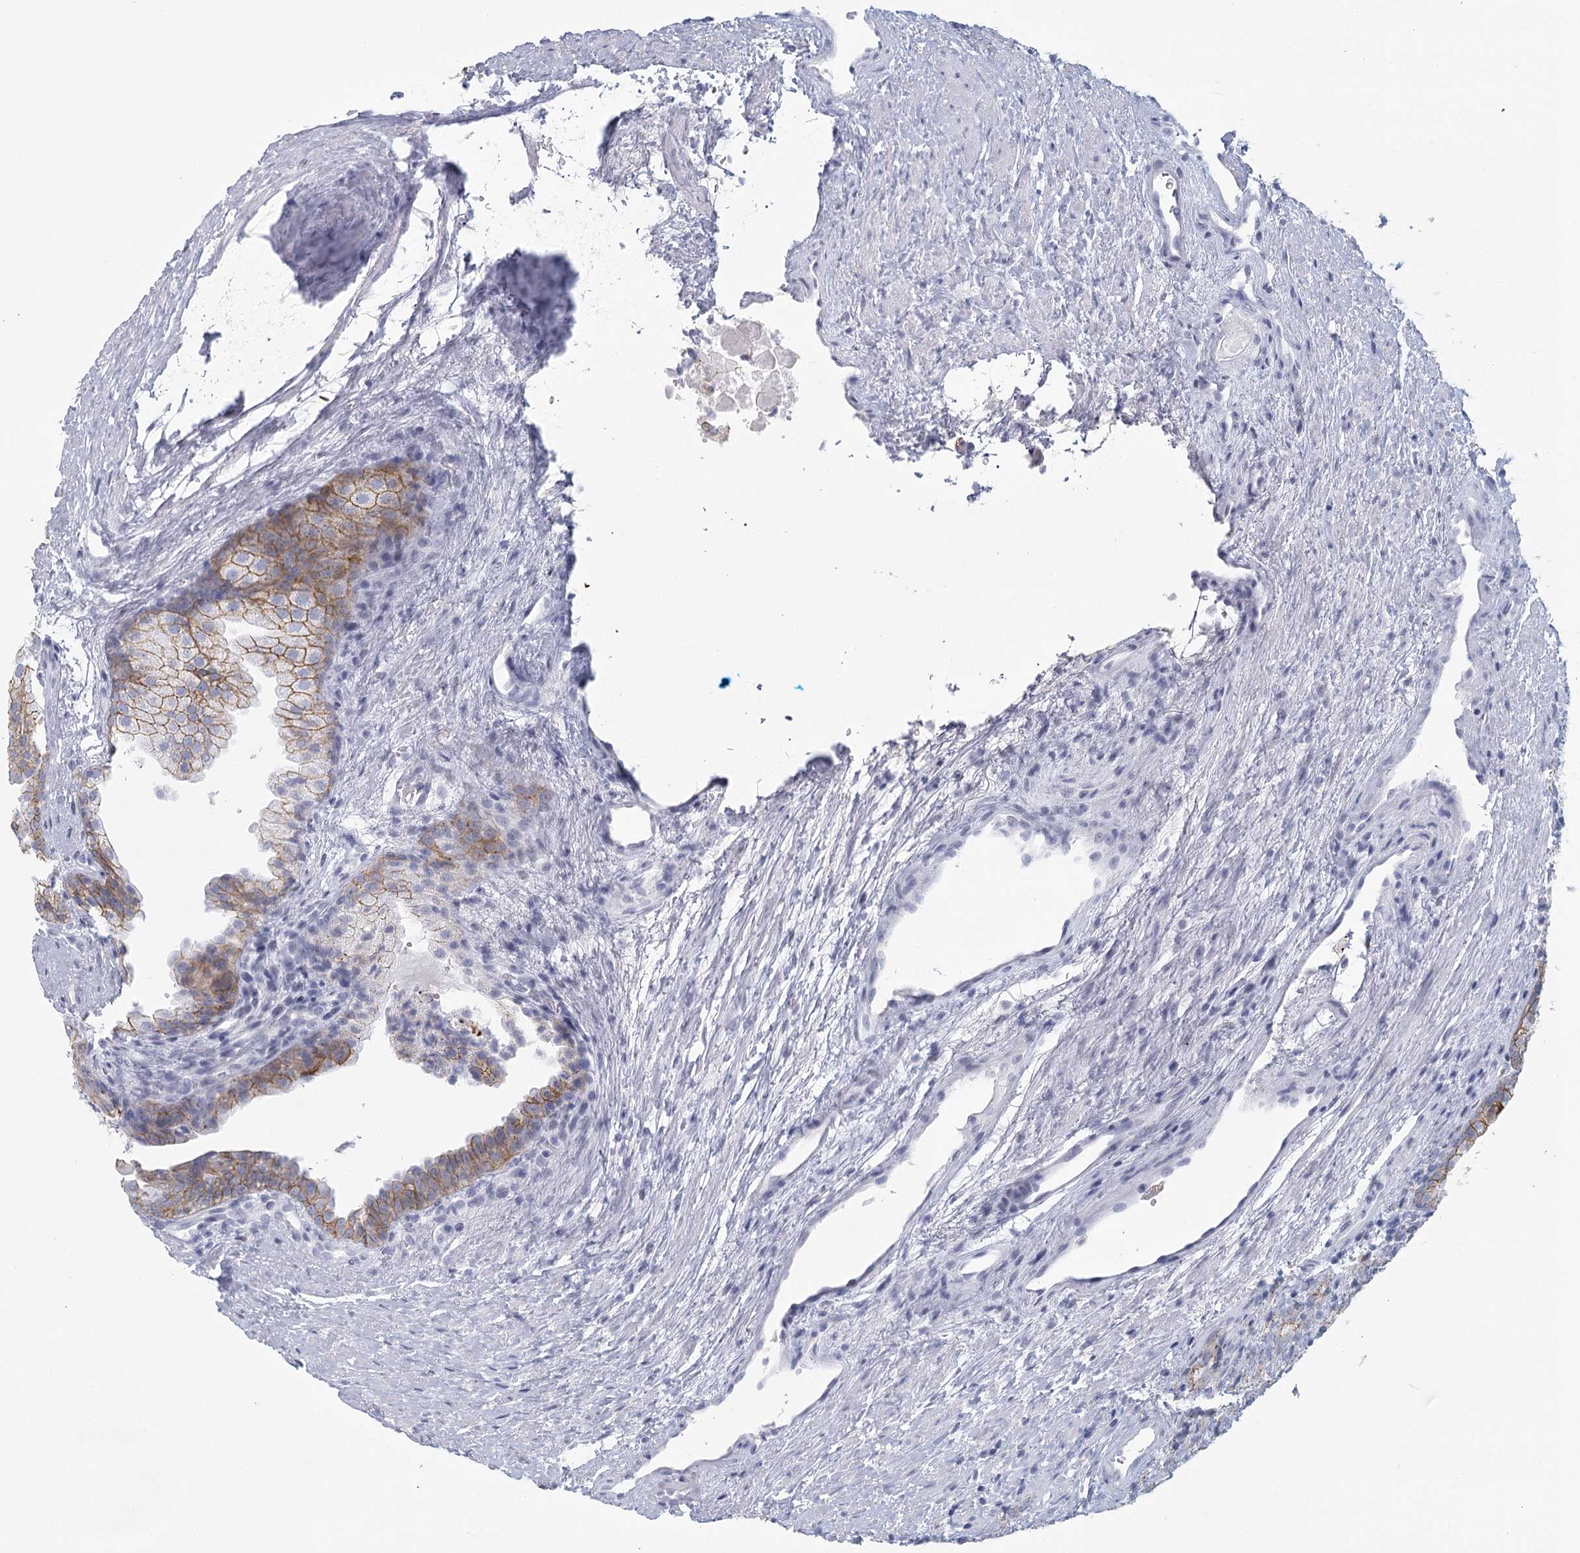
{"staining": {"intensity": "moderate", "quantity": "25%-75%", "location": "cytoplasmic/membranous"}, "tissue": "prostate cancer", "cell_type": "Tumor cells", "image_type": "cancer", "snomed": [{"axis": "morphology", "description": "Adenocarcinoma, High grade"}, {"axis": "topography", "description": "Prostate"}], "caption": "Prostate adenocarcinoma (high-grade) stained with immunohistochemistry displays moderate cytoplasmic/membranous positivity in approximately 25%-75% of tumor cells. (DAB = brown stain, brightfield microscopy at high magnification).", "gene": "WNT8B", "patient": {"sex": "male", "age": 62}}